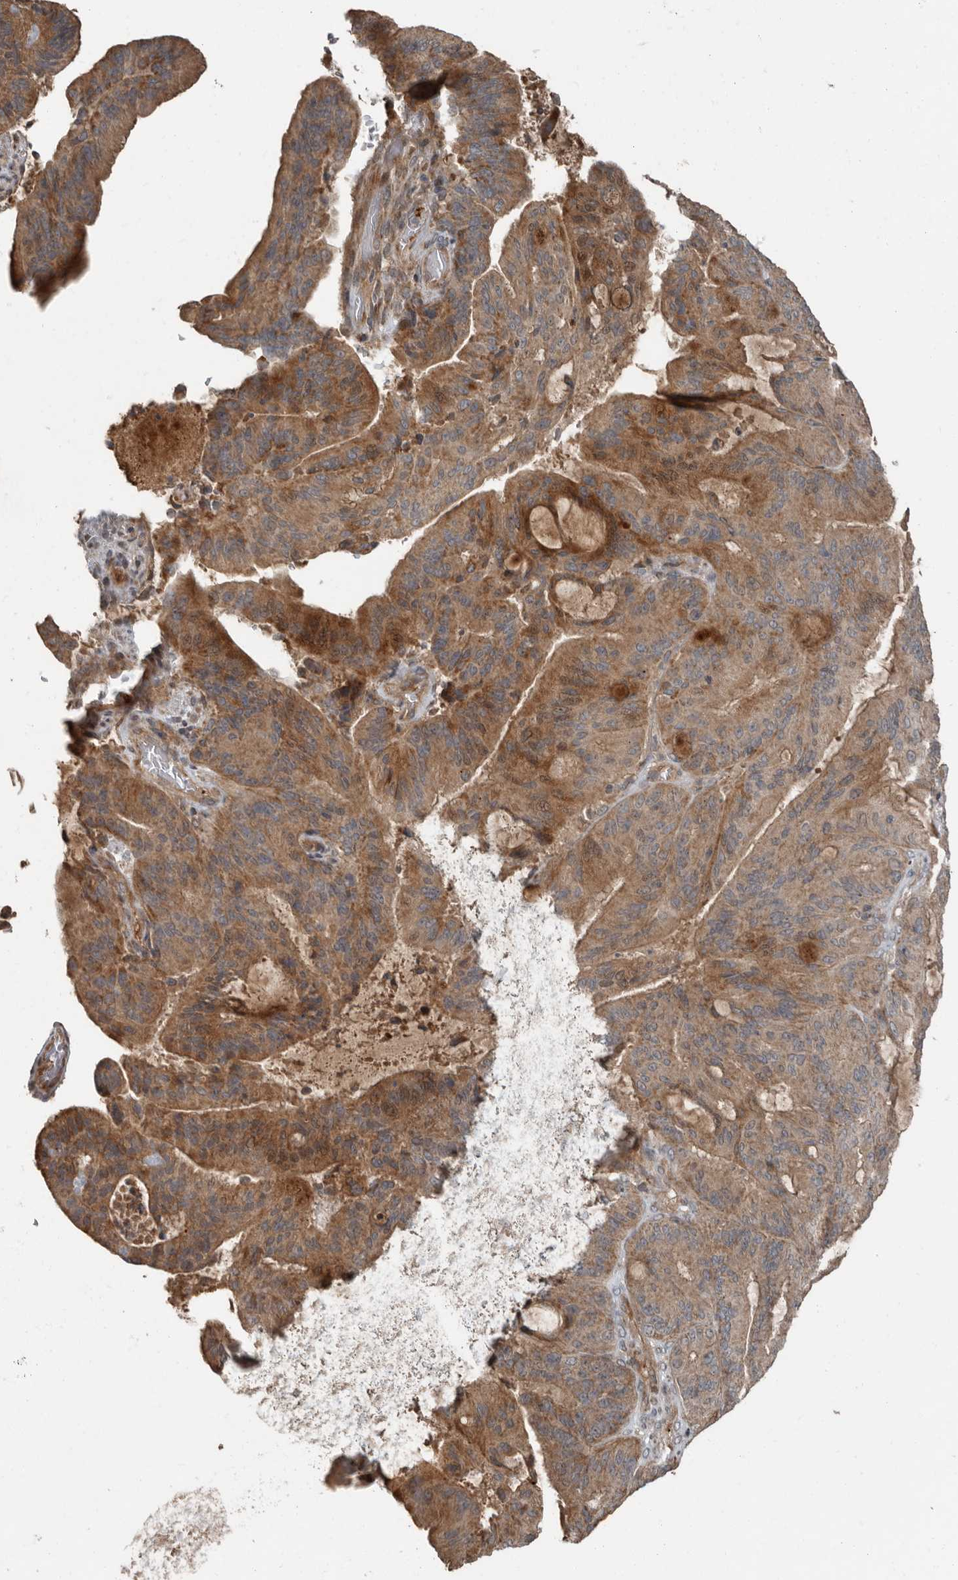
{"staining": {"intensity": "moderate", "quantity": ">75%", "location": "cytoplasmic/membranous"}, "tissue": "liver cancer", "cell_type": "Tumor cells", "image_type": "cancer", "snomed": [{"axis": "morphology", "description": "Normal tissue, NOS"}, {"axis": "morphology", "description": "Cholangiocarcinoma"}, {"axis": "topography", "description": "Liver"}, {"axis": "topography", "description": "Peripheral nerve tissue"}], "caption": "Brown immunohistochemical staining in human cholangiocarcinoma (liver) demonstrates moderate cytoplasmic/membranous positivity in about >75% of tumor cells.", "gene": "SLC6A7", "patient": {"sex": "female", "age": 73}}